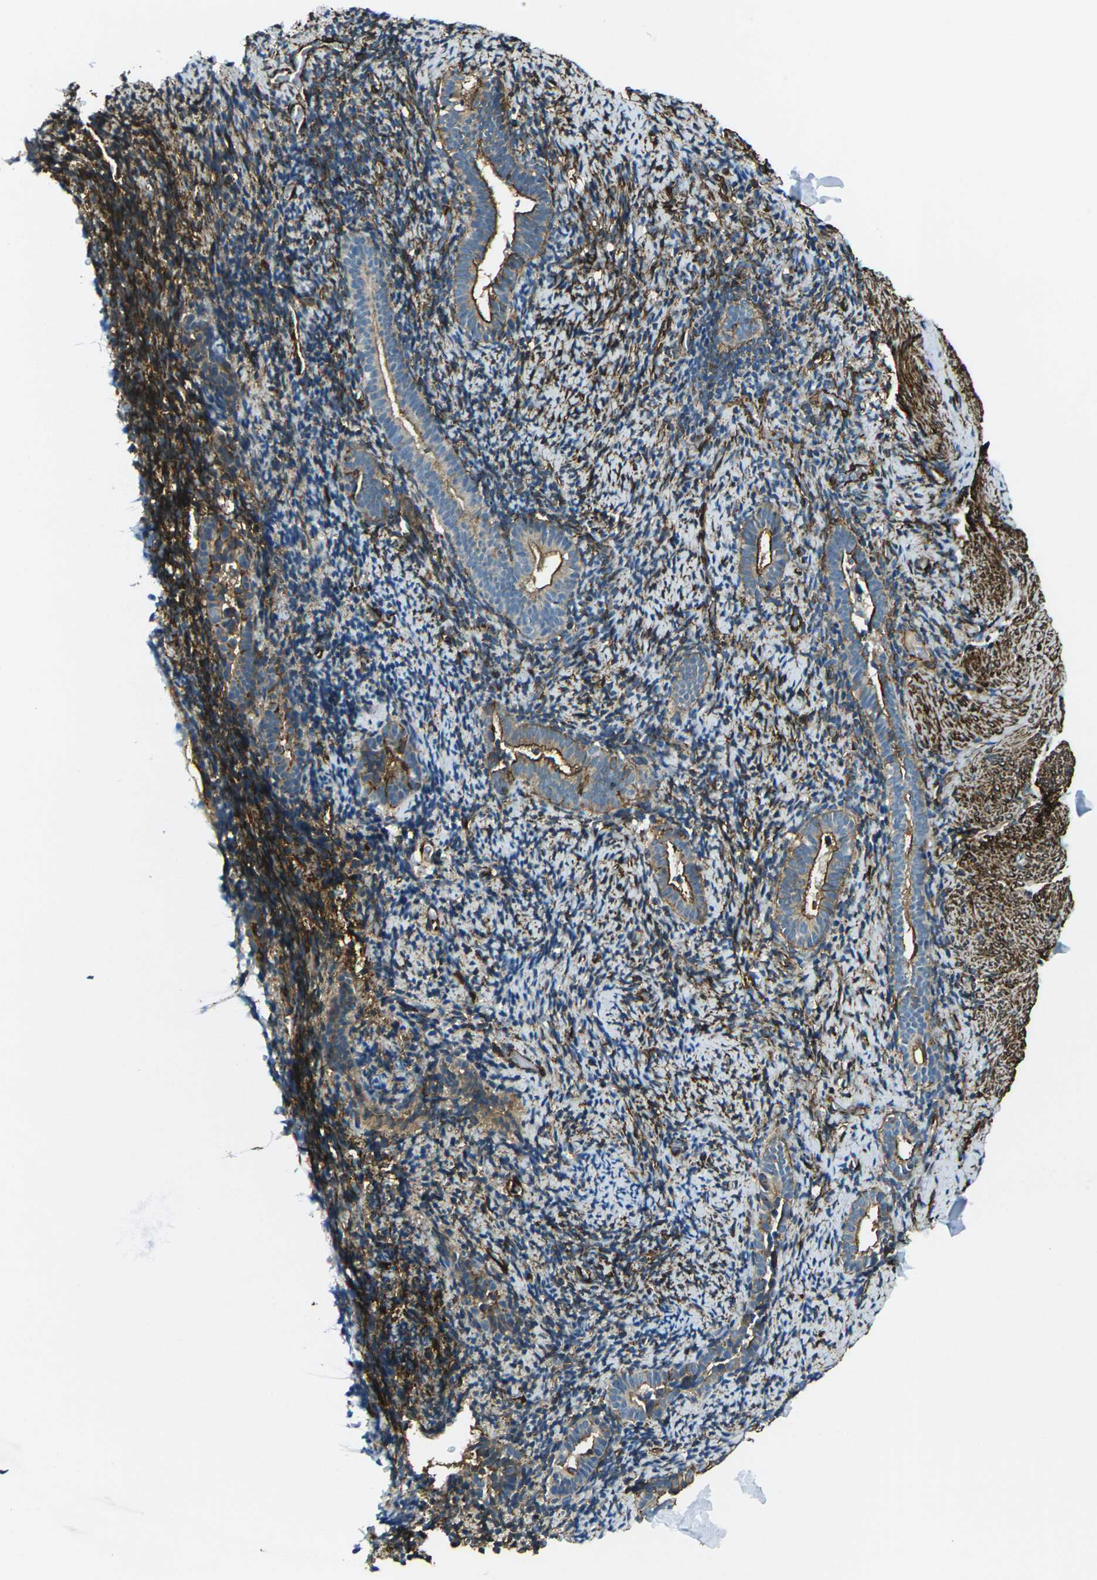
{"staining": {"intensity": "strong", "quantity": "25%-75%", "location": "cytoplasmic/membranous"}, "tissue": "endometrium", "cell_type": "Cells in endometrial stroma", "image_type": "normal", "snomed": [{"axis": "morphology", "description": "Normal tissue, NOS"}, {"axis": "topography", "description": "Endometrium"}], "caption": "A histopathology image showing strong cytoplasmic/membranous expression in about 25%-75% of cells in endometrial stroma in normal endometrium, as visualized by brown immunohistochemical staining.", "gene": "GRAMD1C", "patient": {"sex": "female", "age": 51}}